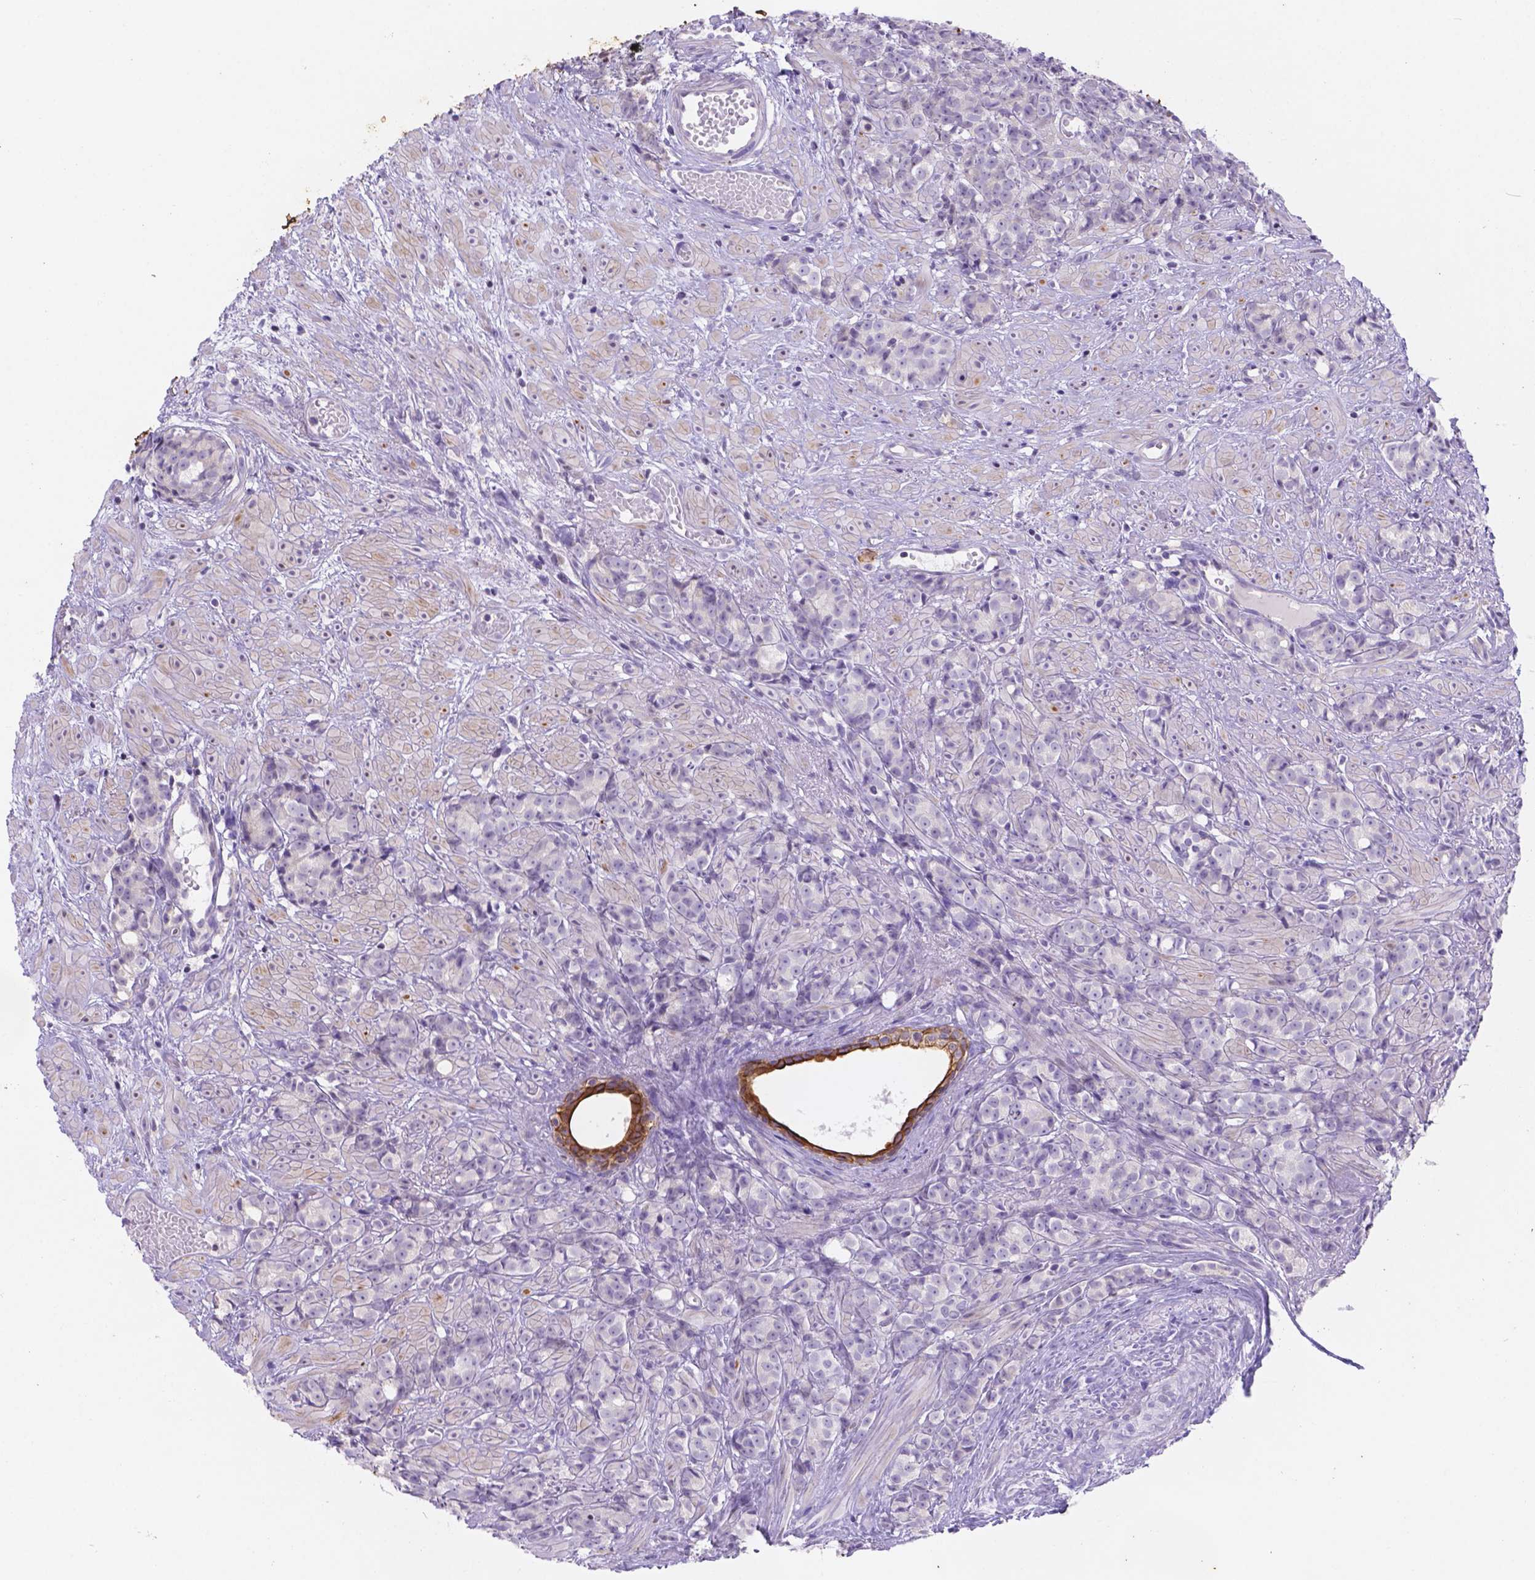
{"staining": {"intensity": "negative", "quantity": "none", "location": "none"}, "tissue": "prostate cancer", "cell_type": "Tumor cells", "image_type": "cancer", "snomed": [{"axis": "morphology", "description": "Adenocarcinoma, High grade"}, {"axis": "topography", "description": "Prostate"}], "caption": "A histopathology image of human prostate high-grade adenocarcinoma is negative for staining in tumor cells.", "gene": "DMWD", "patient": {"sex": "male", "age": 81}}